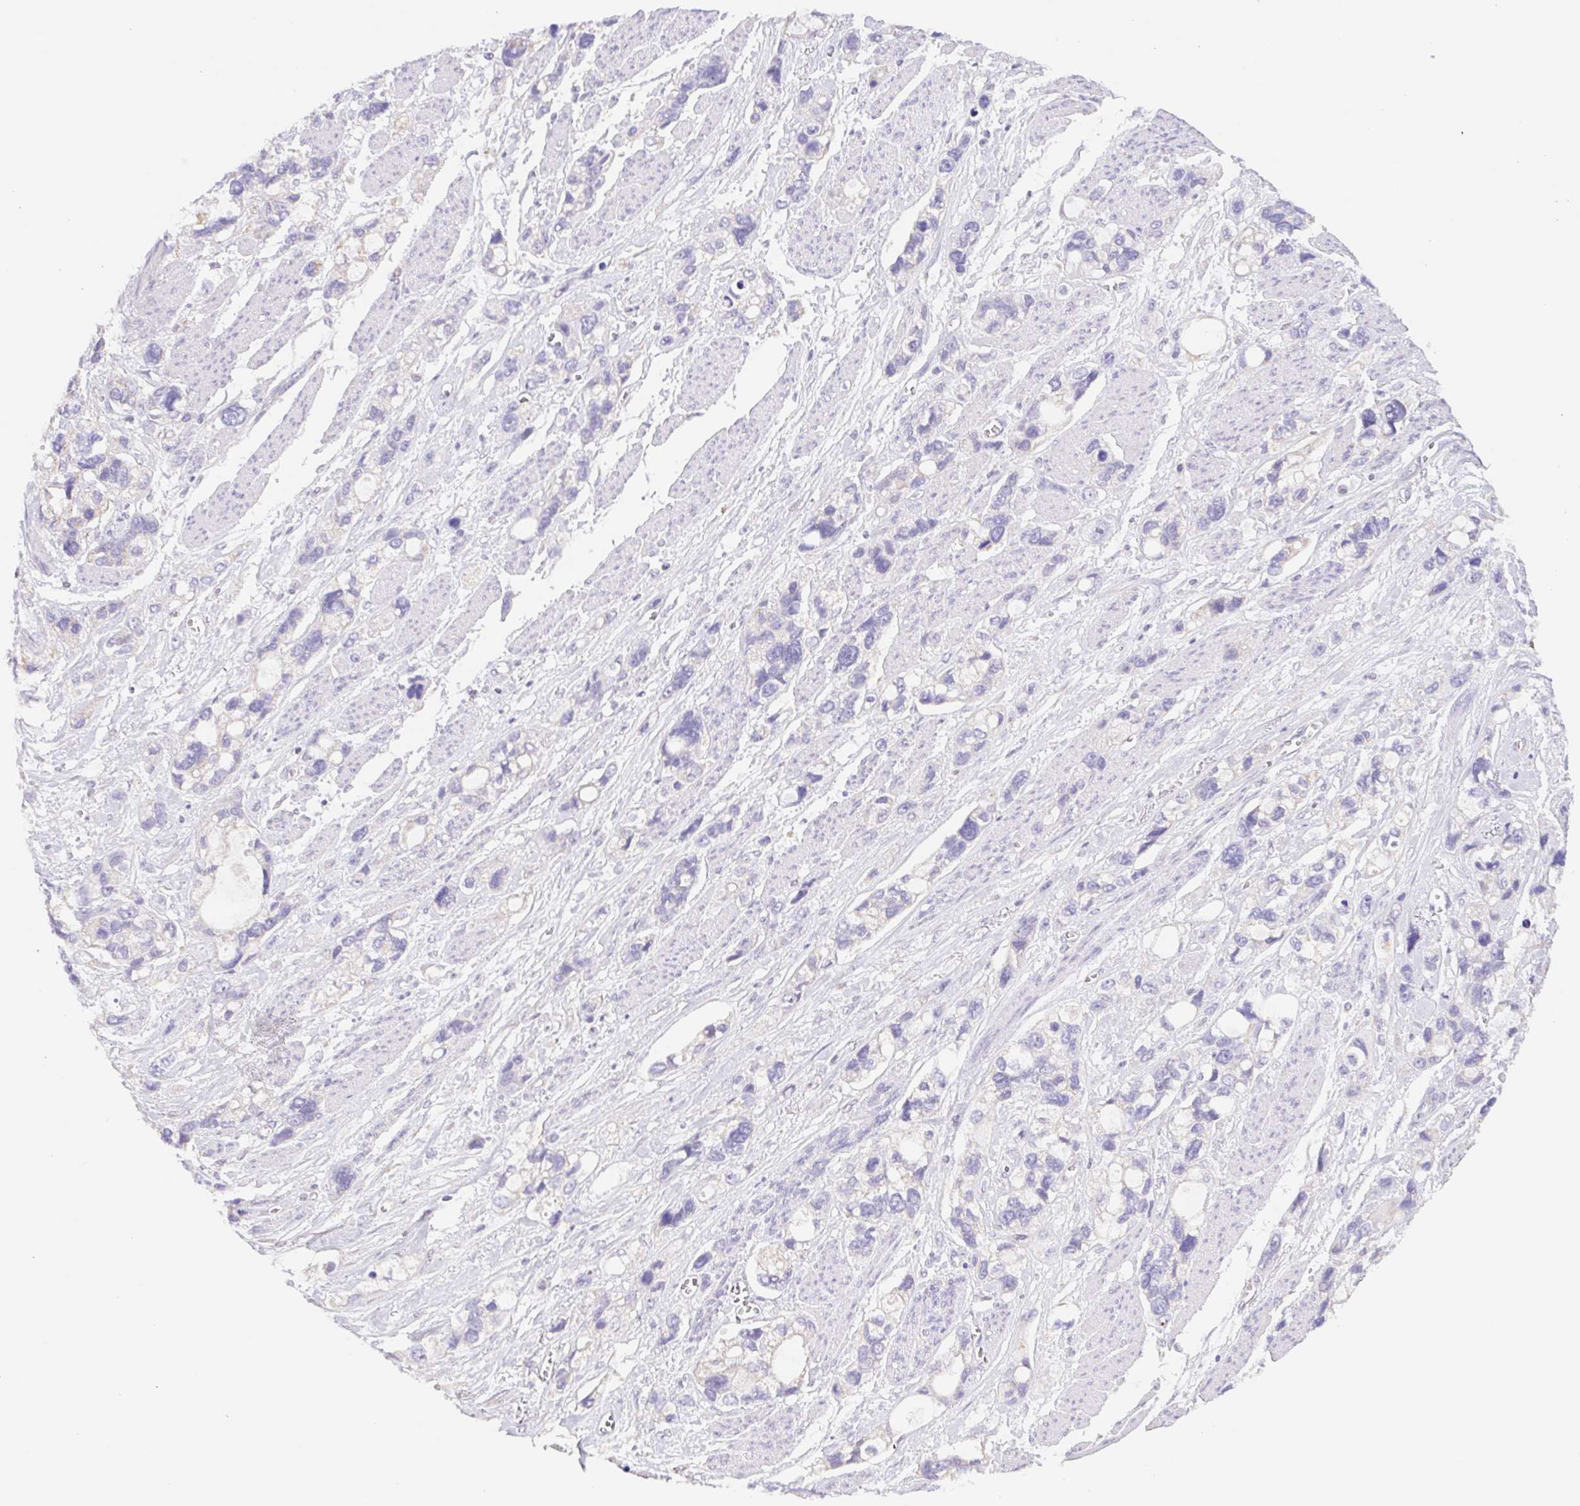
{"staining": {"intensity": "negative", "quantity": "none", "location": "none"}, "tissue": "stomach cancer", "cell_type": "Tumor cells", "image_type": "cancer", "snomed": [{"axis": "morphology", "description": "Adenocarcinoma, NOS"}, {"axis": "topography", "description": "Stomach, upper"}], "caption": "An IHC histopathology image of stomach adenocarcinoma is shown. There is no staining in tumor cells of stomach adenocarcinoma. Brightfield microscopy of immunohistochemistry stained with DAB (3,3'-diaminobenzidine) (brown) and hematoxylin (blue), captured at high magnification.", "gene": "FKBP6", "patient": {"sex": "female", "age": 81}}